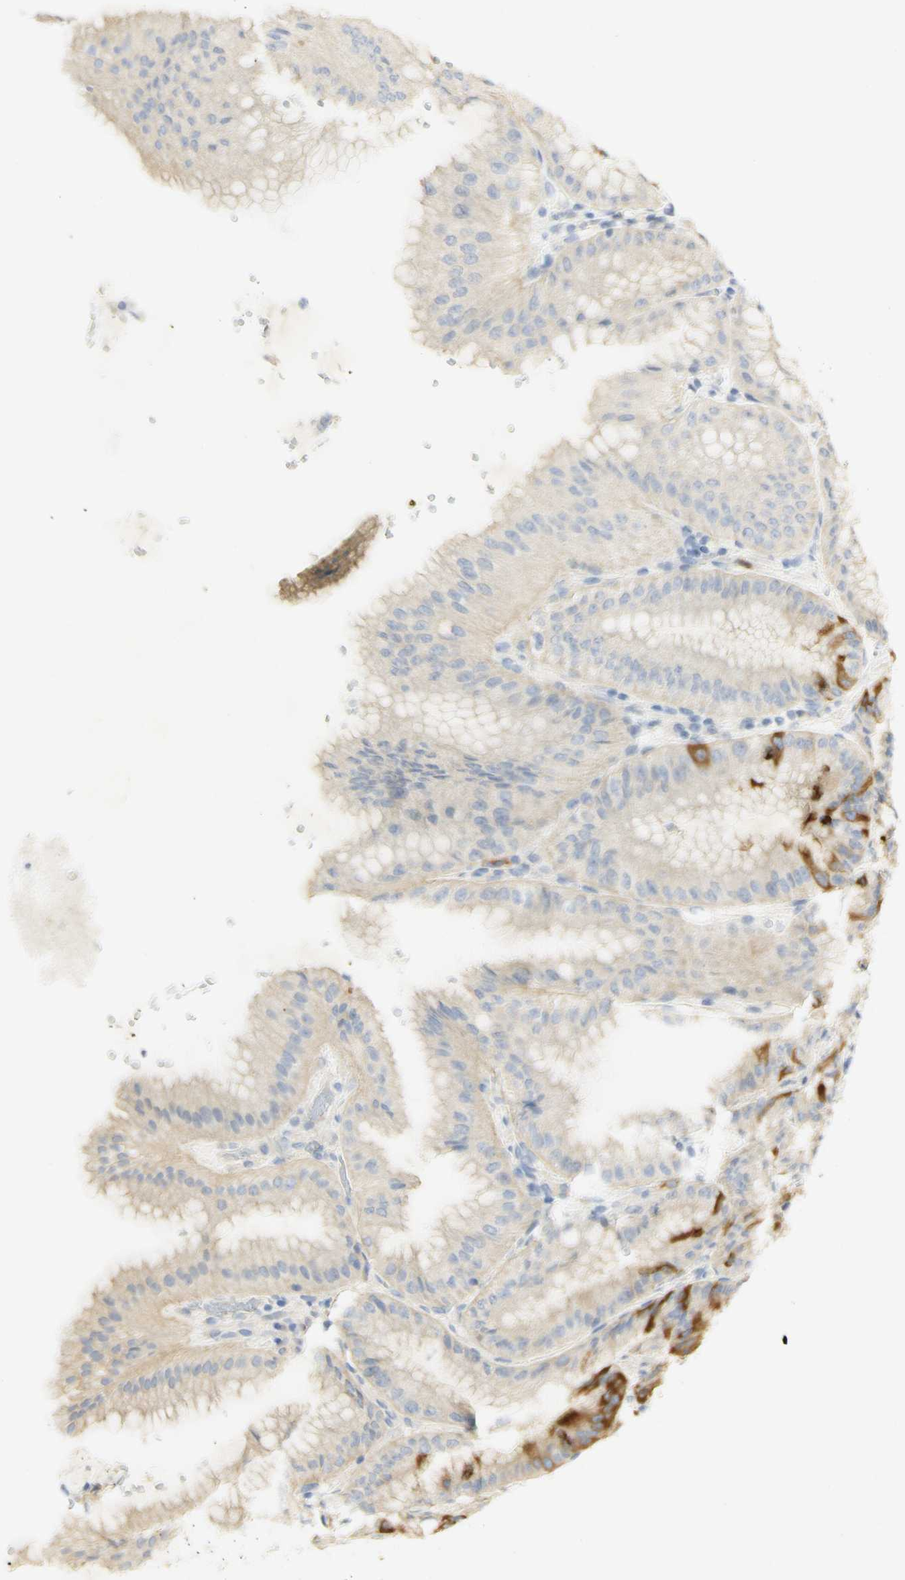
{"staining": {"intensity": "strong", "quantity": "25%-75%", "location": "cytoplasmic/membranous"}, "tissue": "stomach", "cell_type": "Glandular cells", "image_type": "normal", "snomed": [{"axis": "morphology", "description": "Normal tissue, NOS"}, {"axis": "topography", "description": "Stomach, lower"}], "caption": "Immunohistochemistry (IHC) of normal stomach demonstrates high levels of strong cytoplasmic/membranous expression in about 25%-75% of glandular cells. Immunohistochemistry (IHC) stains the protein in brown and the nuclei are stained blue.", "gene": "KIF11", "patient": {"sex": "male", "age": 71}}